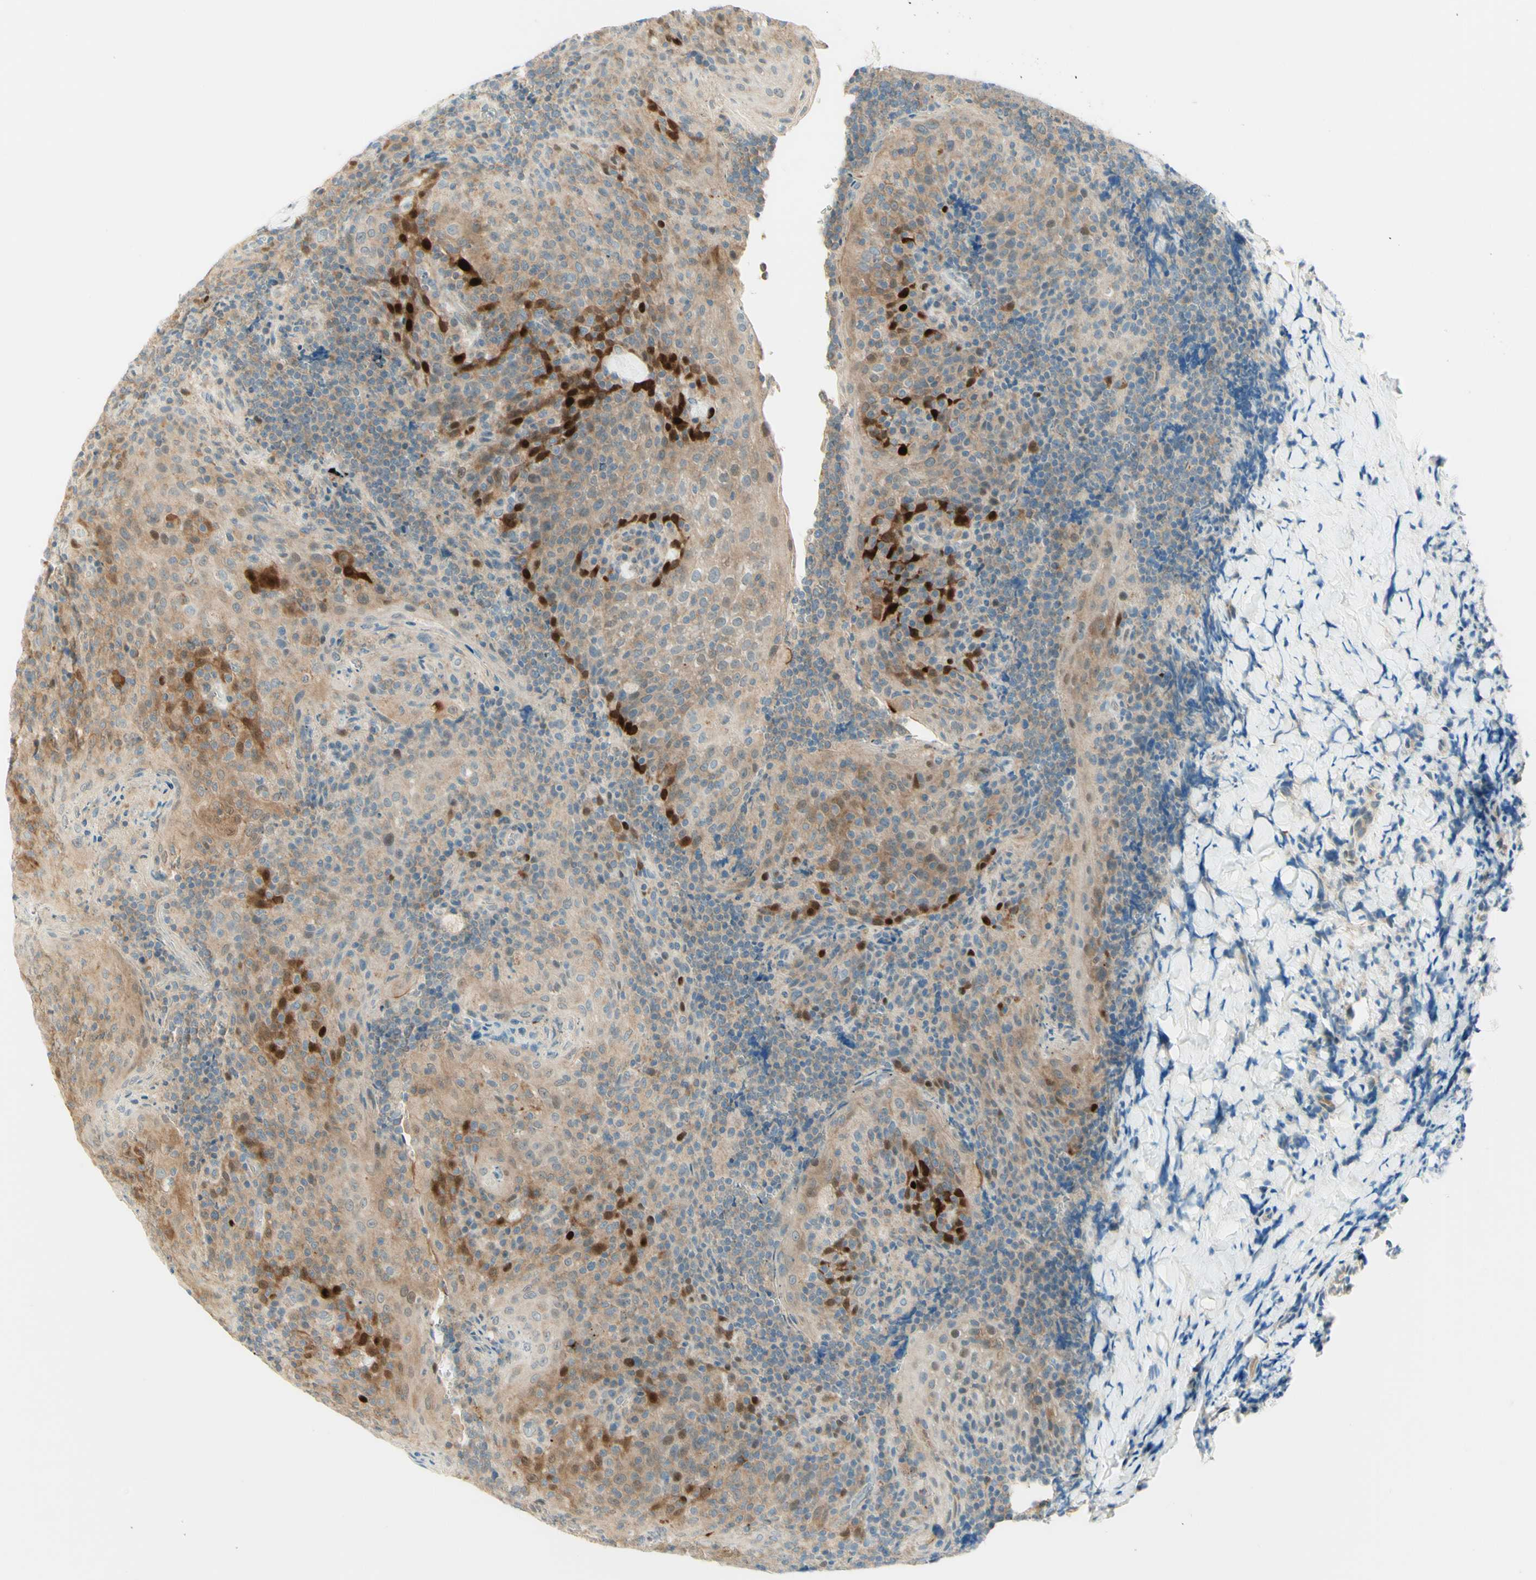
{"staining": {"intensity": "weak", "quantity": ">75%", "location": "cytoplasmic/membranous"}, "tissue": "tonsil", "cell_type": "Germinal center cells", "image_type": "normal", "snomed": [{"axis": "morphology", "description": "Normal tissue, NOS"}, {"axis": "topography", "description": "Tonsil"}], "caption": "Immunohistochemistry (IHC) staining of benign tonsil, which displays low levels of weak cytoplasmic/membranous staining in approximately >75% of germinal center cells indicating weak cytoplasmic/membranous protein expression. The staining was performed using DAB (3,3'-diaminobenzidine) (brown) for protein detection and nuclei were counterstained in hematoxylin (blue).", "gene": "PROM1", "patient": {"sex": "male", "age": 17}}